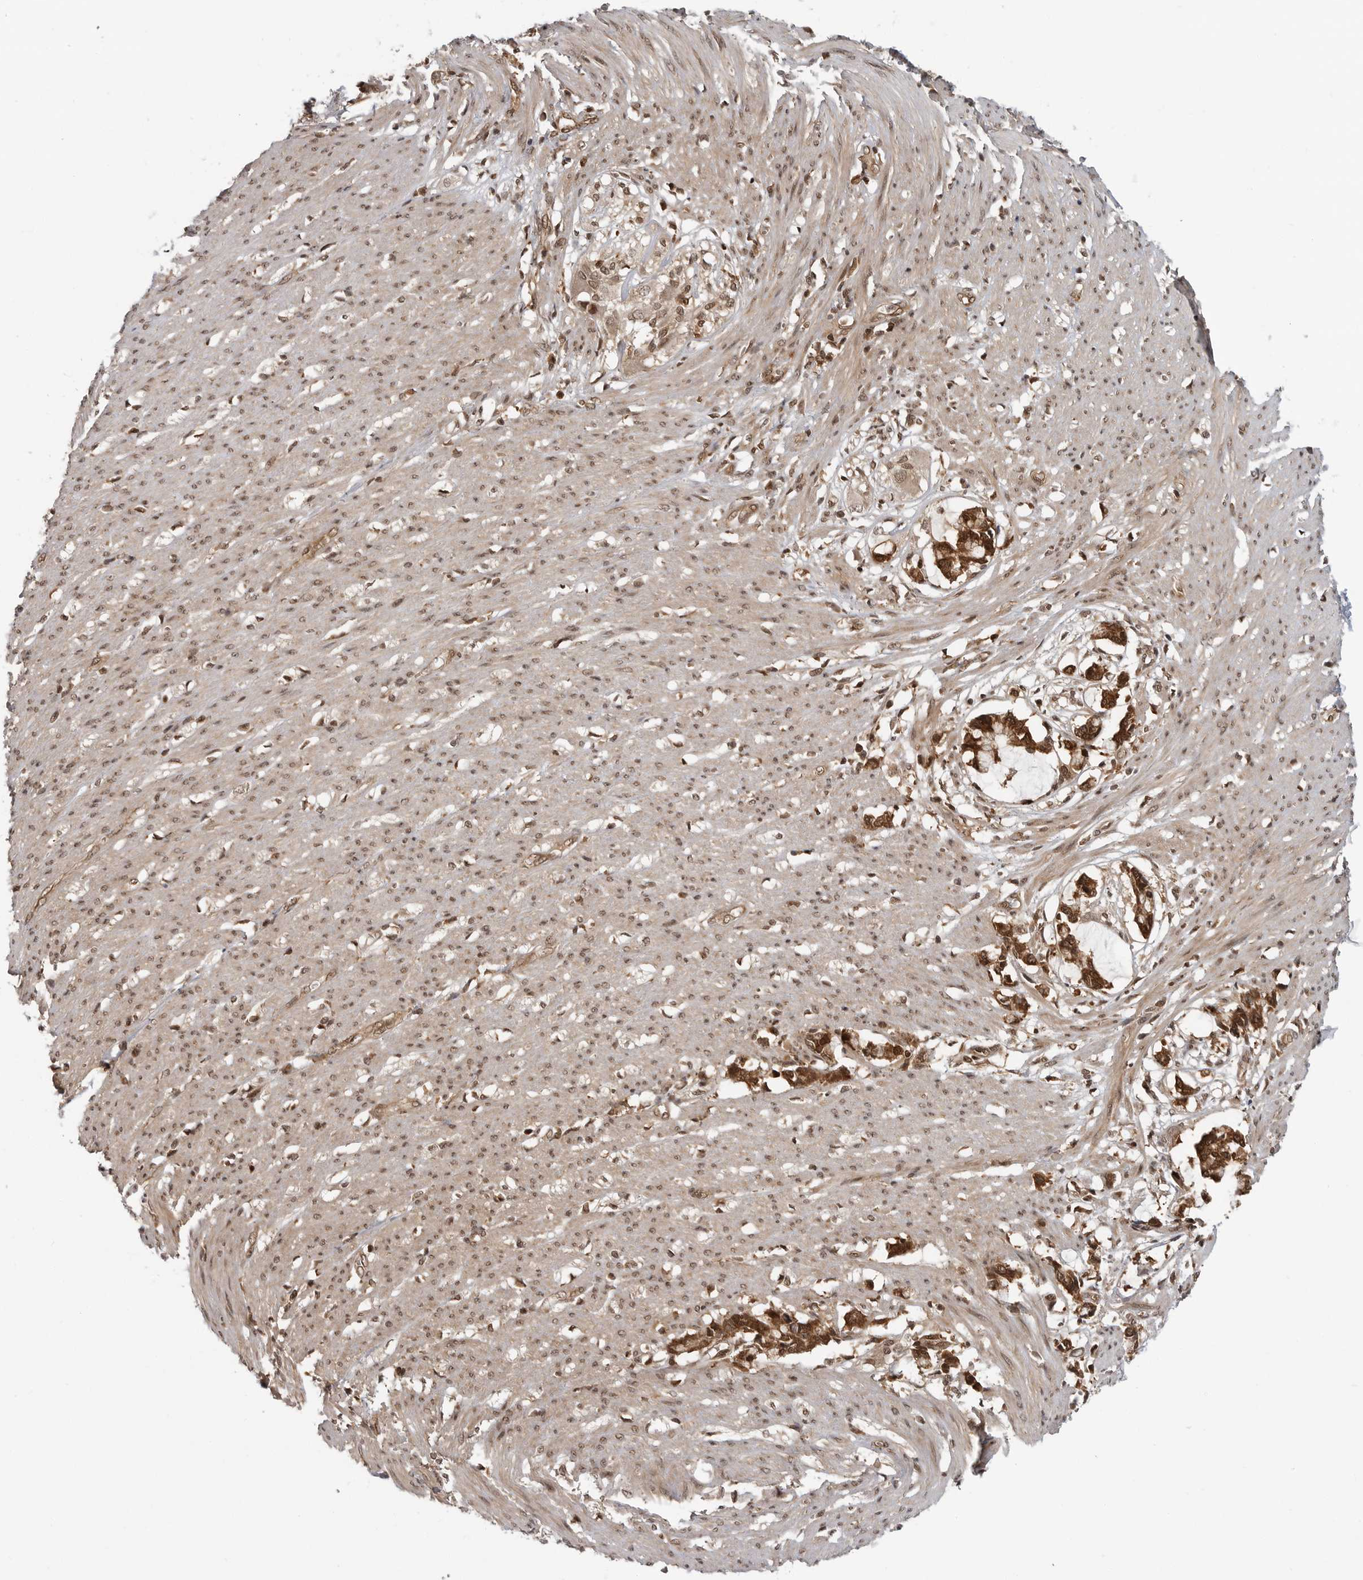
{"staining": {"intensity": "moderate", "quantity": ">75%", "location": "cytoplasmic/membranous,nuclear"}, "tissue": "smooth muscle", "cell_type": "Smooth muscle cells", "image_type": "normal", "snomed": [{"axis": "morphology", "description": "Normal tissue, NOS"}, {"axis": "morphology", "description": "Adenocarcinoma, NOS"}, {"axis": "topography", "description": "Colon"}, {"axis": "topography", "description": "Peripheral nerve tissue"}], "caption": "High-power microscopy captured an immunohistochemistry (IHC) image of unremarkable smooth muscle, revealing moderate cytoplasmic/membranous,nuclear expression in about >75% of smooth muscle cells. Immunohistochemistry stains the protein in brown and the nuclei are stained blue.", "gene": "SZRD1", "patient": {"sex": "male", "age": 14}}